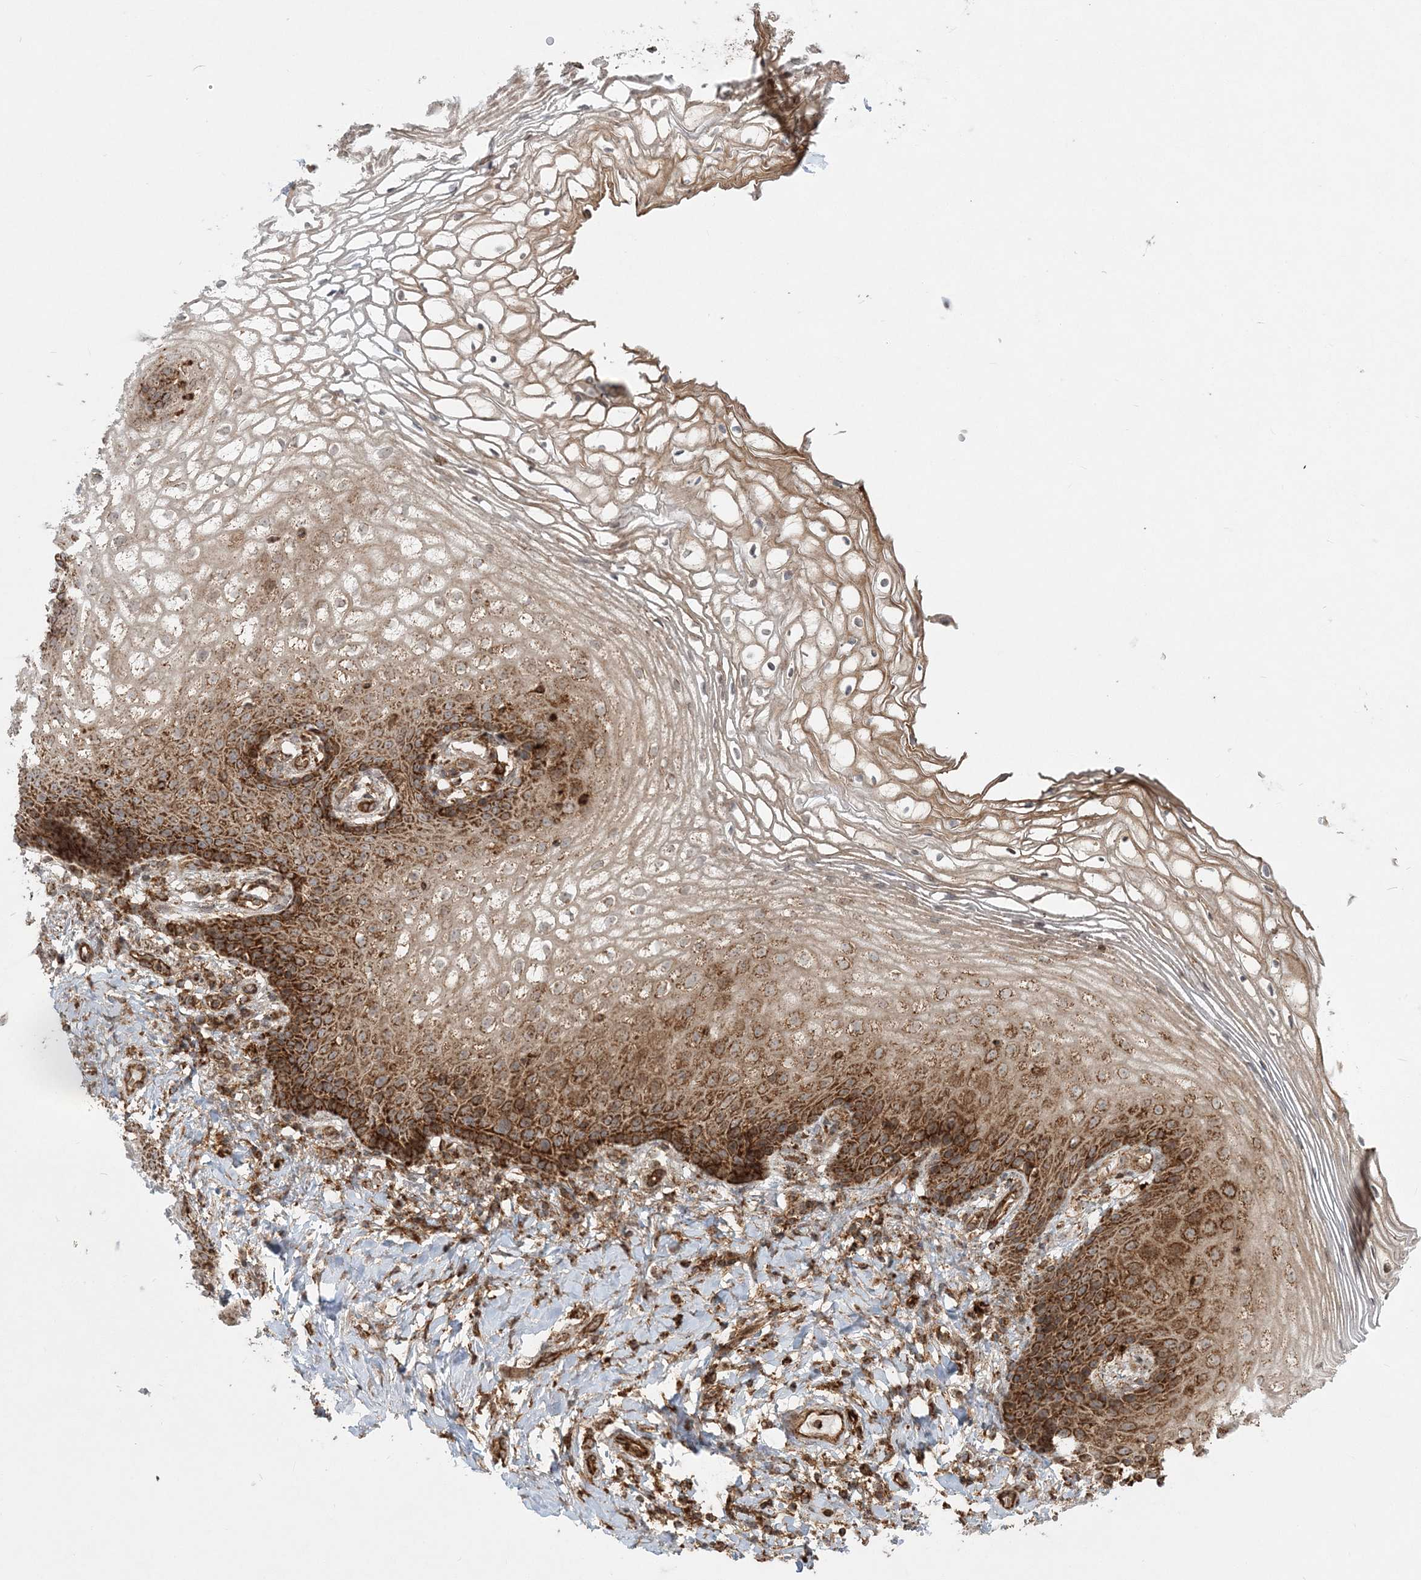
{"staining": {"intensity": "strong", "quantity": ">75%", "location": "cytoplasmic/membranous"}, "tissue": "vagina", "cell_type": "Squamous epithelial cells", "image_type": "normal", "snomed": [{"axis": "morphology", "description": "Normal tissue, NOS"}, {"axis": "topography", "description": "Vagina"}], "caption": "IHC (DAB (3,3'-diaminobenzidine)) staining of benign human vagina exhibits strong cytoplasmic/membranous protein expression in about >75% of squamous epithelial cells. The protein of interest is stained brown, and the nuclei are stained in blue (DAB (3,3'-diaminobenzidine) IHC with brightfield microscopy, high magnification).", "gene": "LRPPRC", "patient": {"sex": "female", "age": 60}}